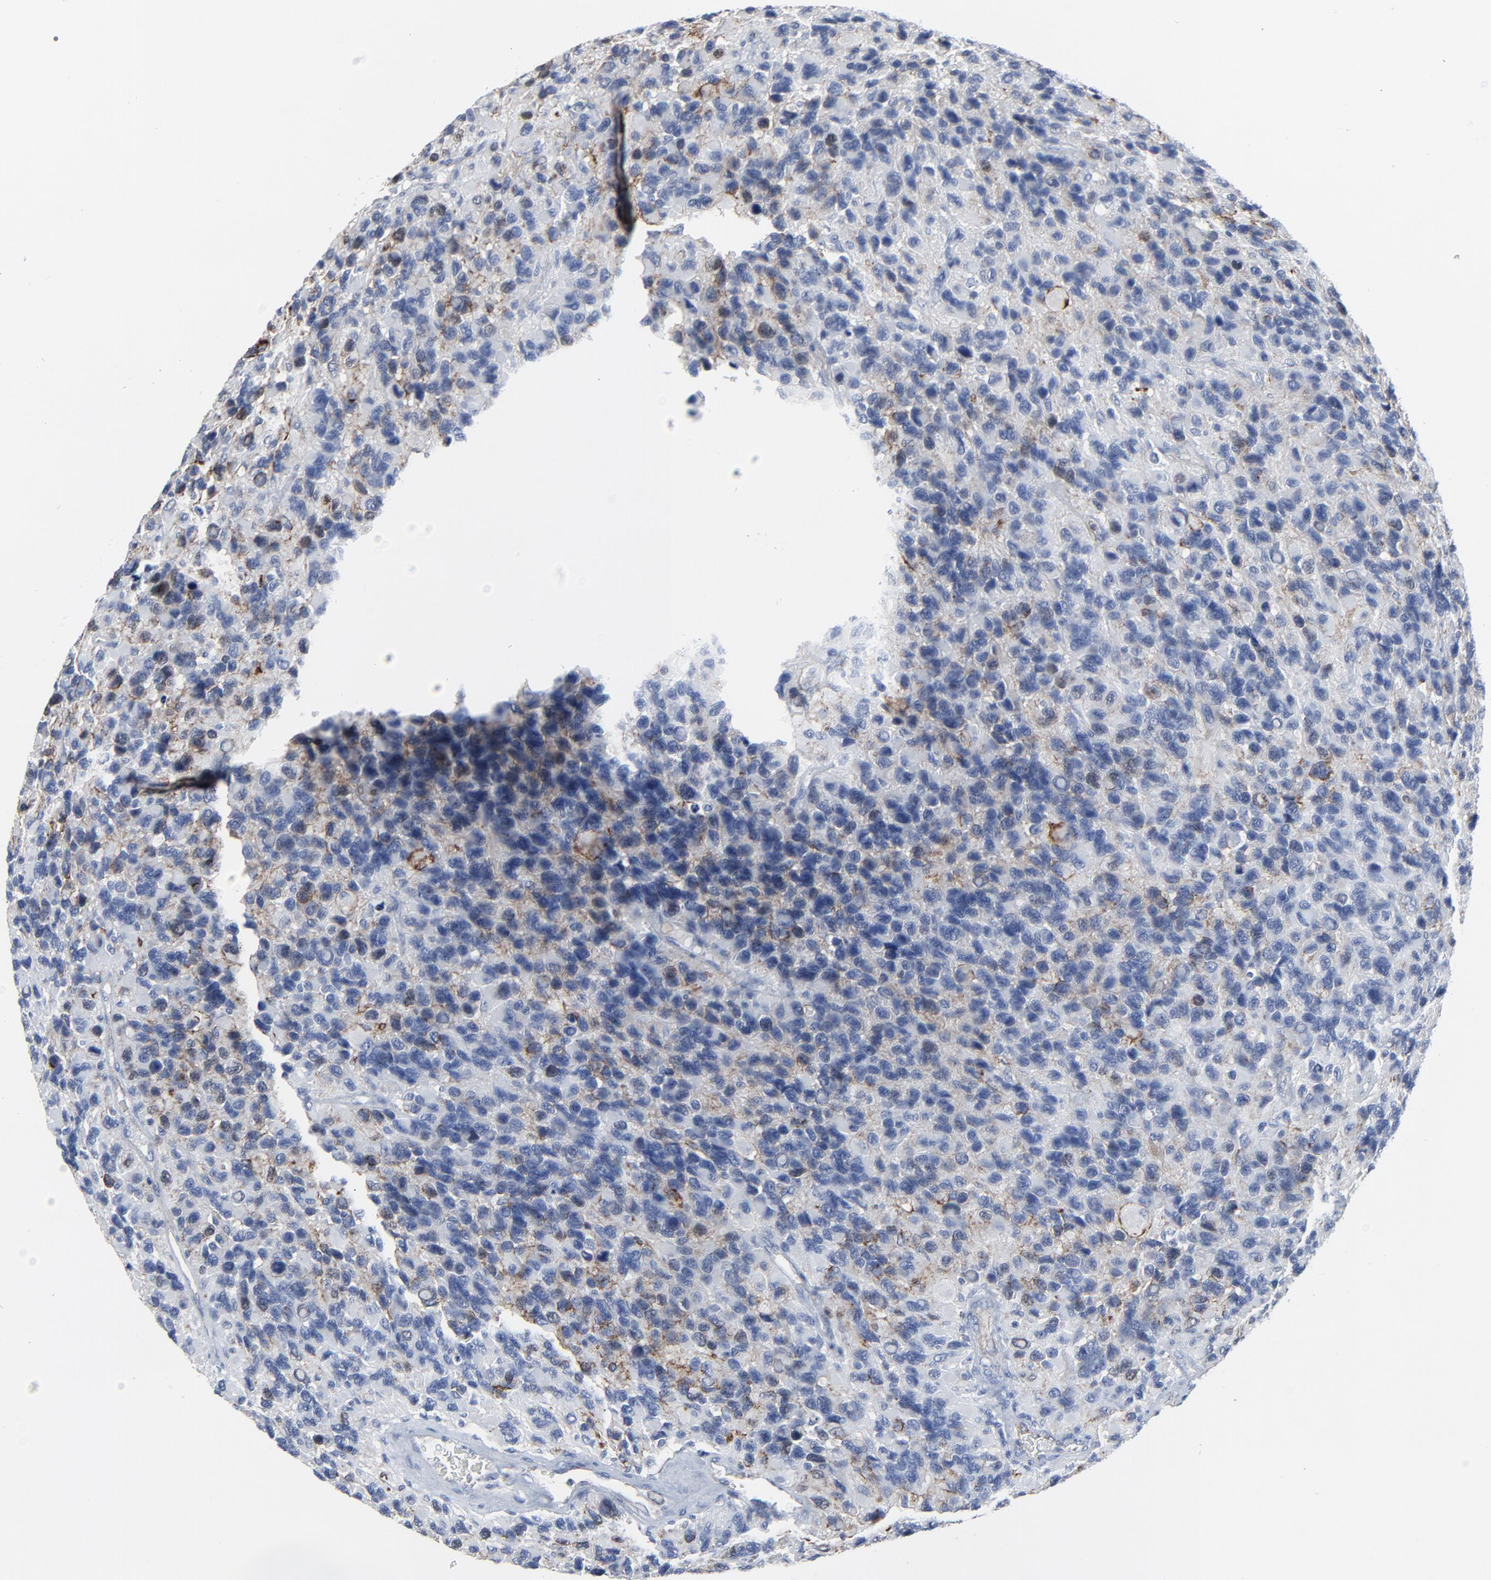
{"staining": {"intensity": "moderate", "quantity": "<25%", "location": "cytoplasmic/membranous"}, "tissue": "glioma", "cell_type": "Tumor cells", "image_type": "cancer", "snomed": [{"axis": "morphology", "description": "Glioma, malignant, High grade"}, {"axis": "topography", "description": "Brain"}], "caption": "High-magnification brightfield microscopy of glioma stained with DAB (3,3'-diaminobenzidine) (brown) and counterstained with hematoxylin (blue). tumor cells exhibit moderate cytoplasmic/membranous expression is present in about<25% of cells. (Brightfield microscopy of DAB IHC at high magnification).", "gene": "BIRC3", "patient": {"sex": "male", "age": 77}}